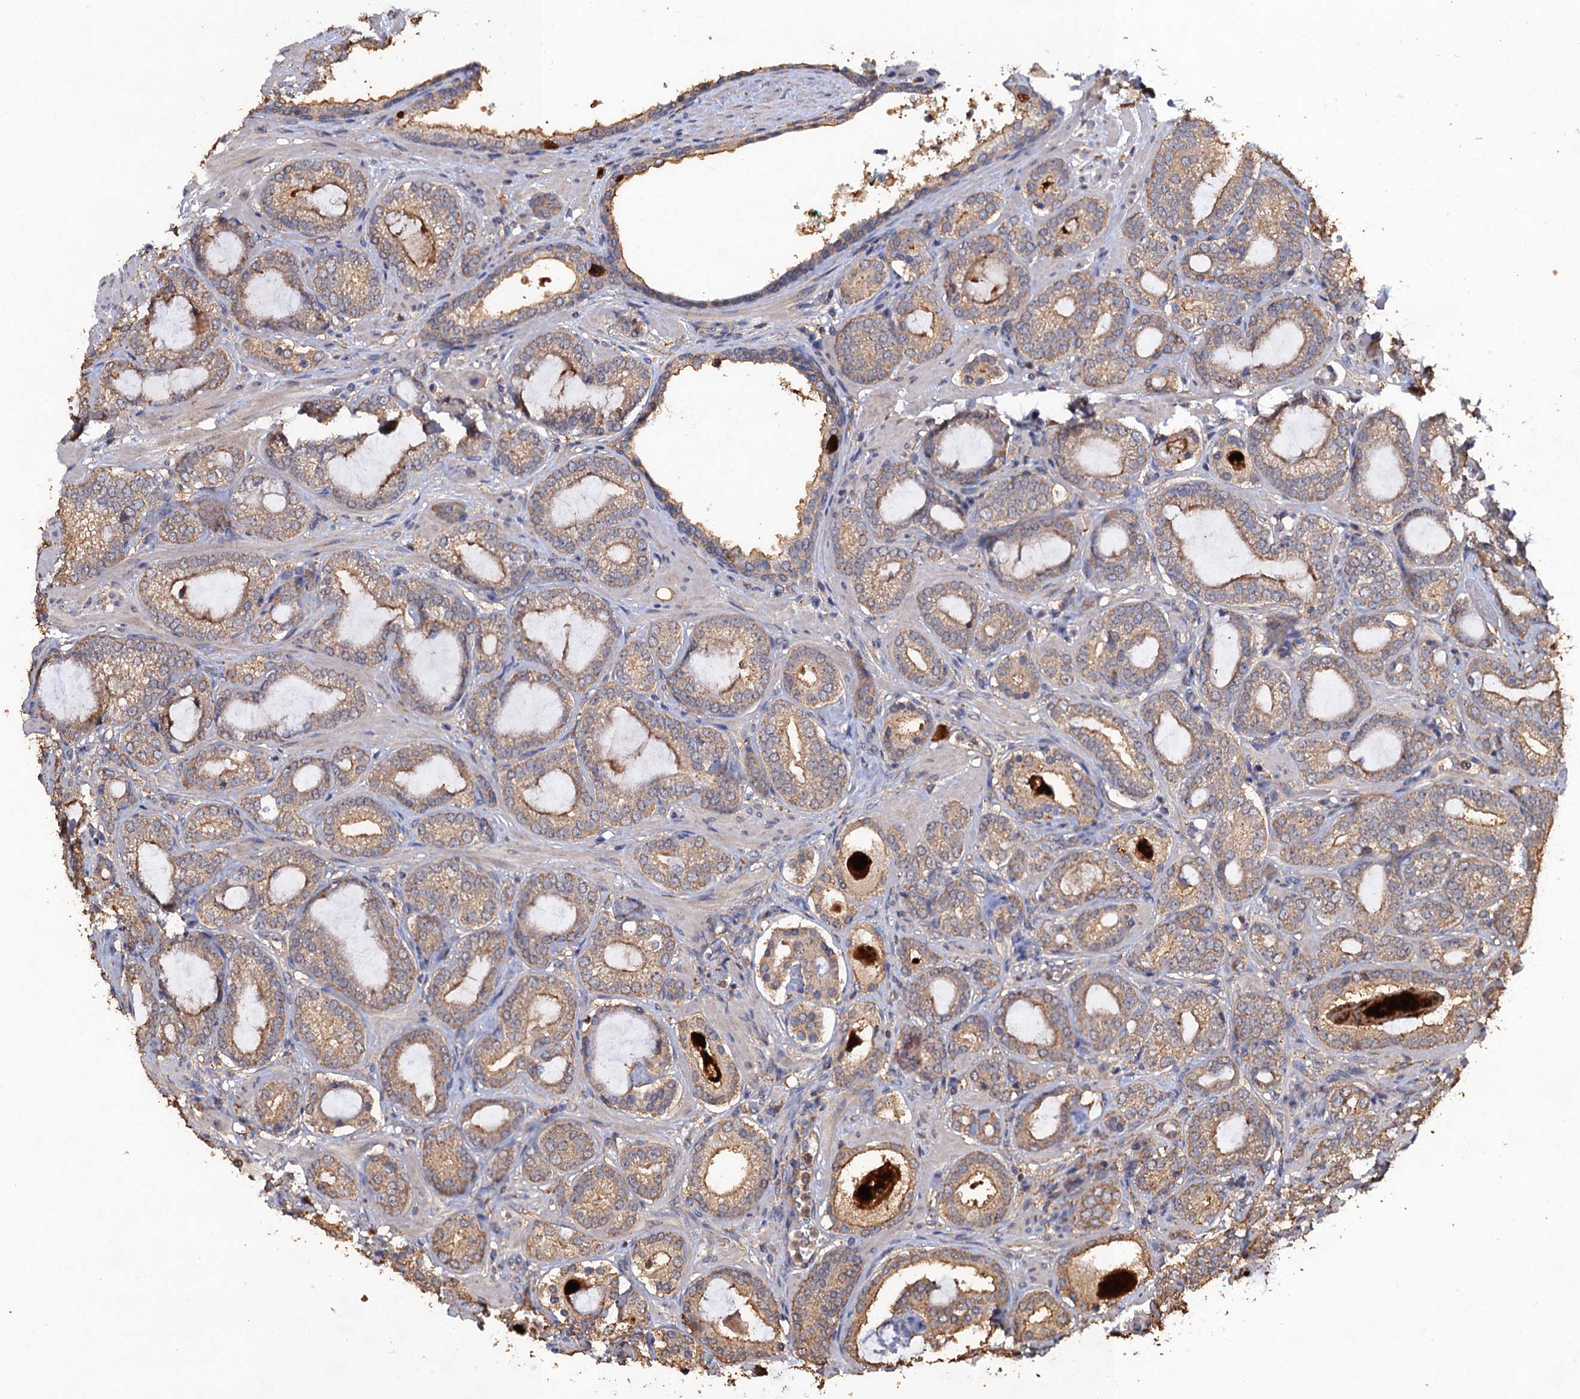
{"staining": {"intensity": "weak", "quantity": ">75%", "location": "cytoplasmic/membranous"}, "tissue": "prostate cancer", "cell_type": "Tumor cells", "image_type": "cancer", "snomed": [{"axis": "morphology", "description": "Adenocarcinoma, High grade"}, {"axis": "topography", "description": "Prostate"}], "caption": "Immunohistochemical staining of adenocarcinoma (high-grade) (prostate) displays weak cytoplasmic/membranous protein staining in approximately >75% of tumor cells.", "gene": "SCUBE3", "patient": {"sex": "male", "age": 60}}